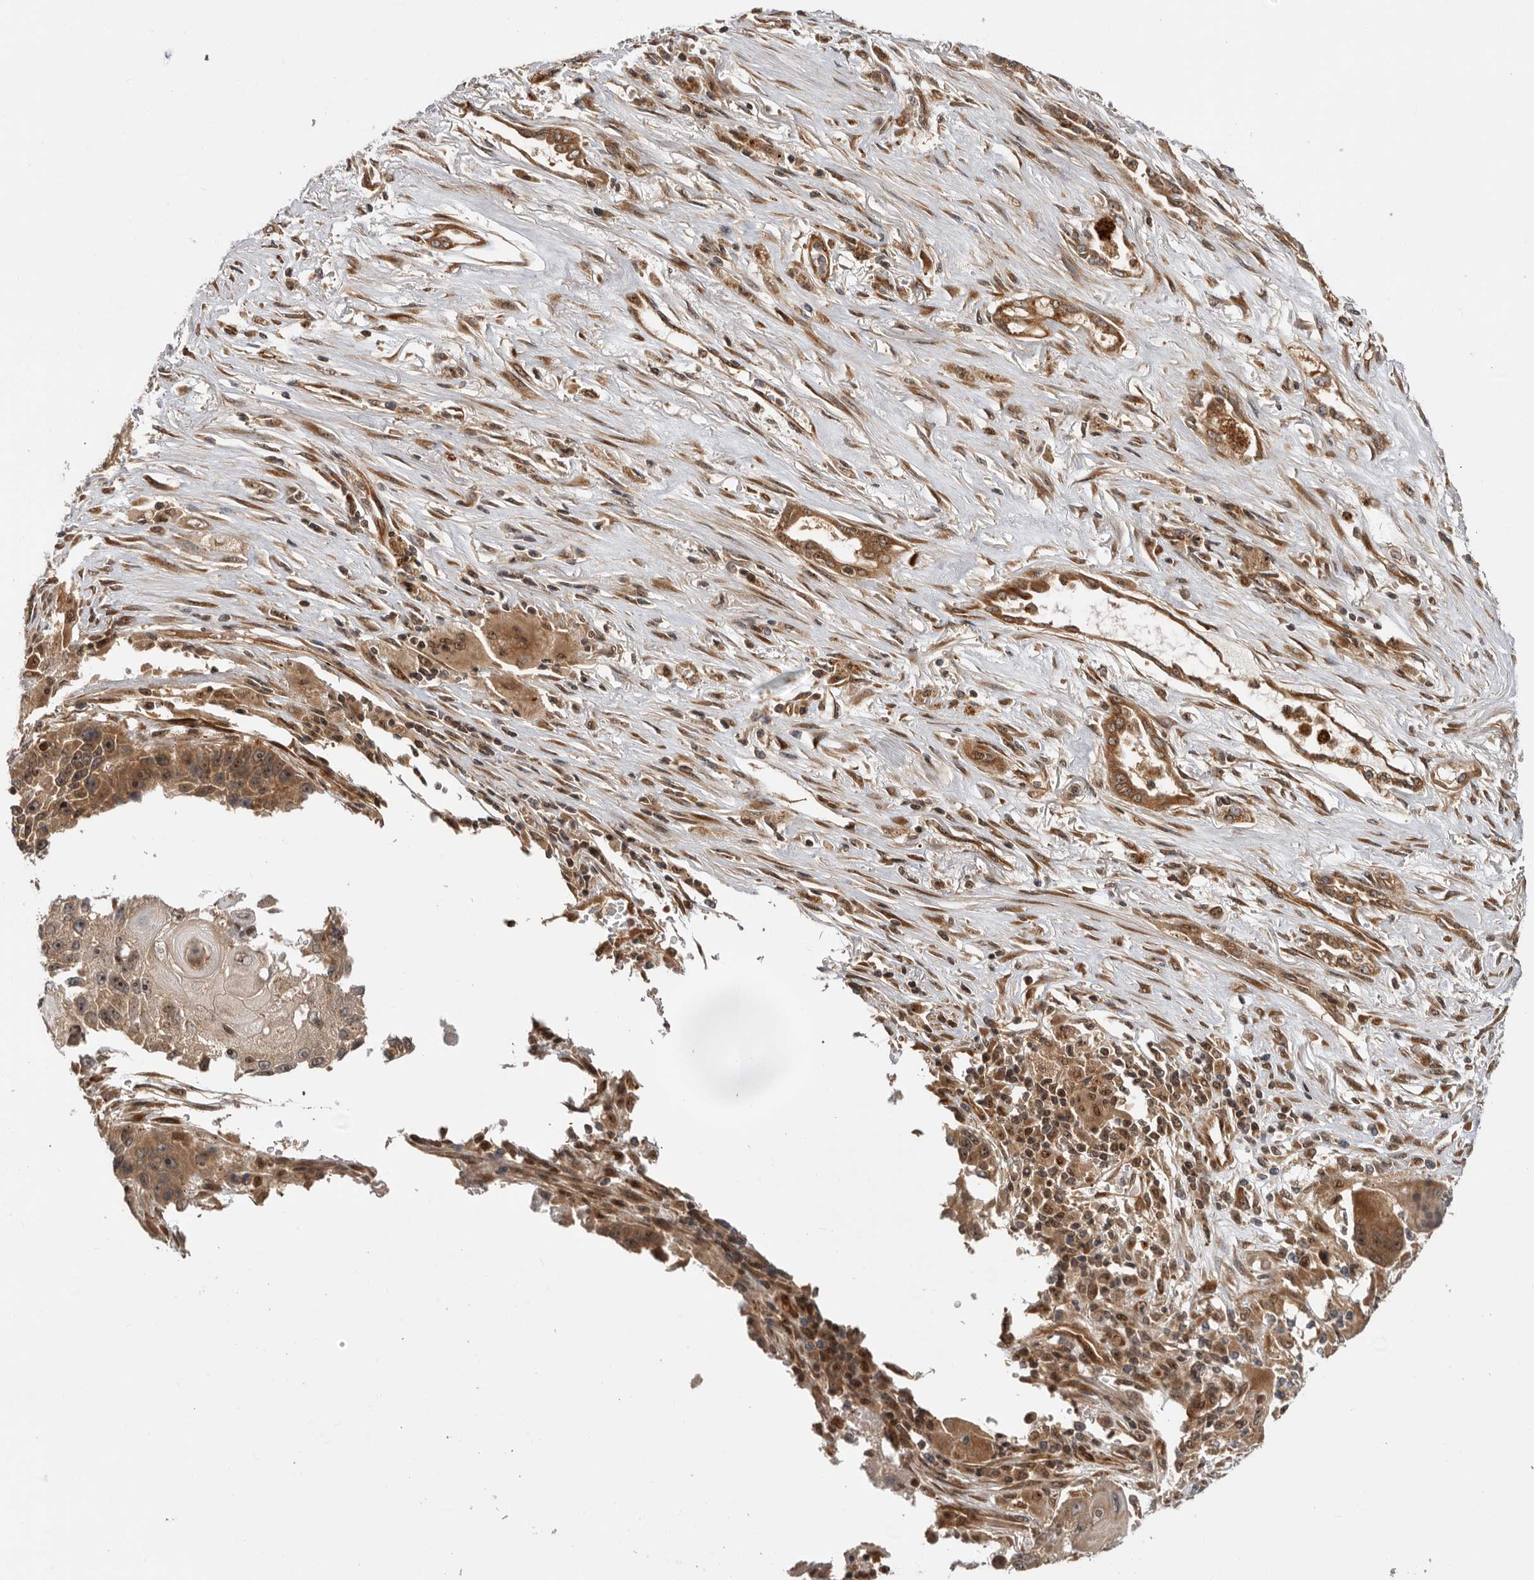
{"staining": {"intensity": "moderate", "quantity": ">75%", "location": "cytoplasmic/membranous,nuclear"}, "tissue": "lung cancer", "cell_type": "Tumor cells", "image_type": "cancer", "snomed": [{"axis": "morphology", "description": "Squamous cell carcinoma, NOS"}, {"axis": "topography", "description": "Lung"}], "caption": "Immunohistochemistry (IHC) of lung cancer (squamous cell carcinoma) shows medium levels of moderate cytoplasmic/membranous and nuclear expression in about >75% of tumor cells.", "gene": "DHDDS", "patient": {"sex": "male", "age": 61}}